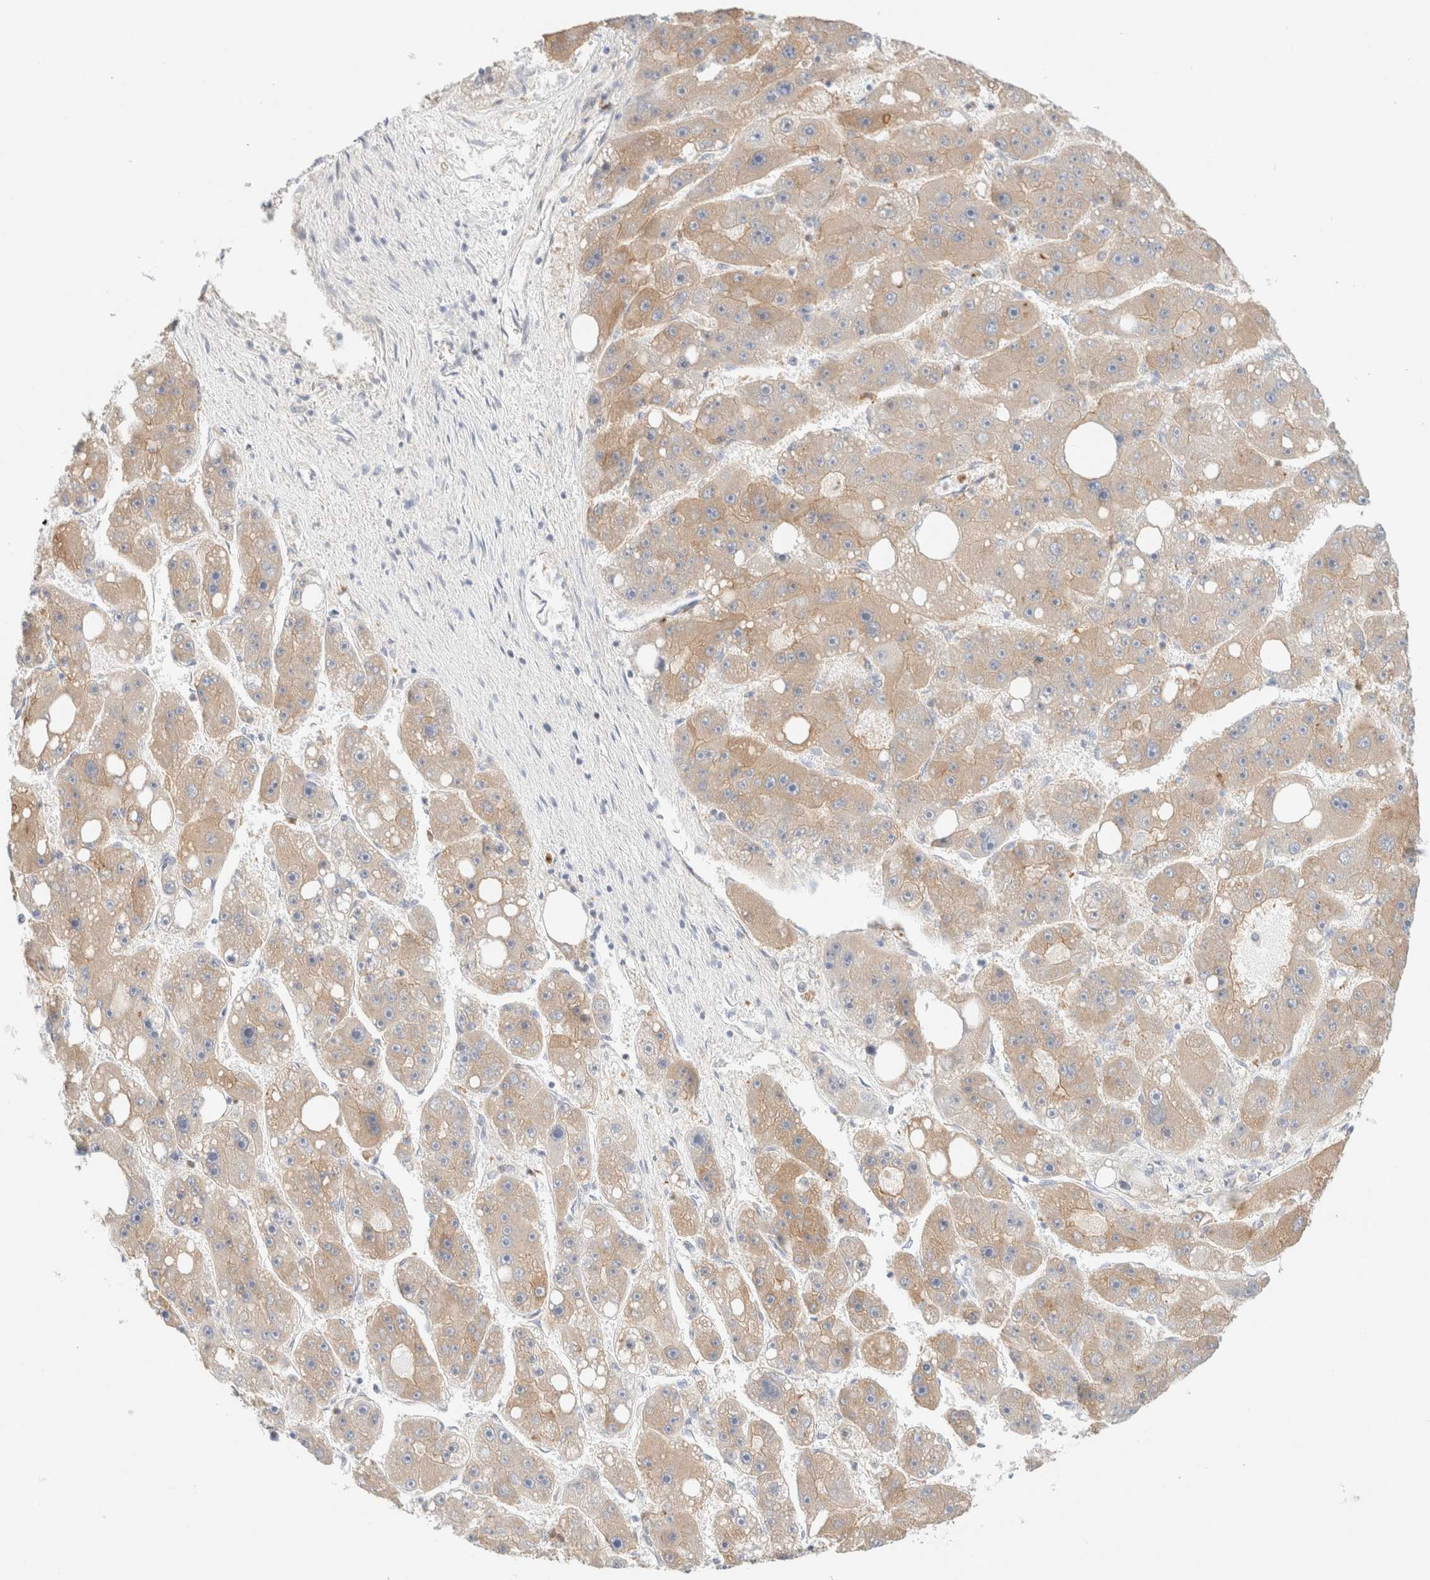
{"staining": {"intensity": "weak", "quantity": "25%-75%", "location": "cytoplasmic/membranous"}, "tissue": "liver cancer", "cell_type": "Tumor cells", "image_type": "cancer", "snomed": [{"axis": "morphology", "description": "Carcinoma, Hepatocellular, NOS"}, {"axis": "topography", "description": "Liver"}], "caption": "Brown immunohistochemical staining in liver hepatocellular carcinoma exhibits weak cytoplasmic/membranous positivity in approximately 25%-75% of tumor cells. (IHC, brightfield microscopy, high magnification).", "gene": "UNC13B", "patient": {"sex": "female", "age": 61}}